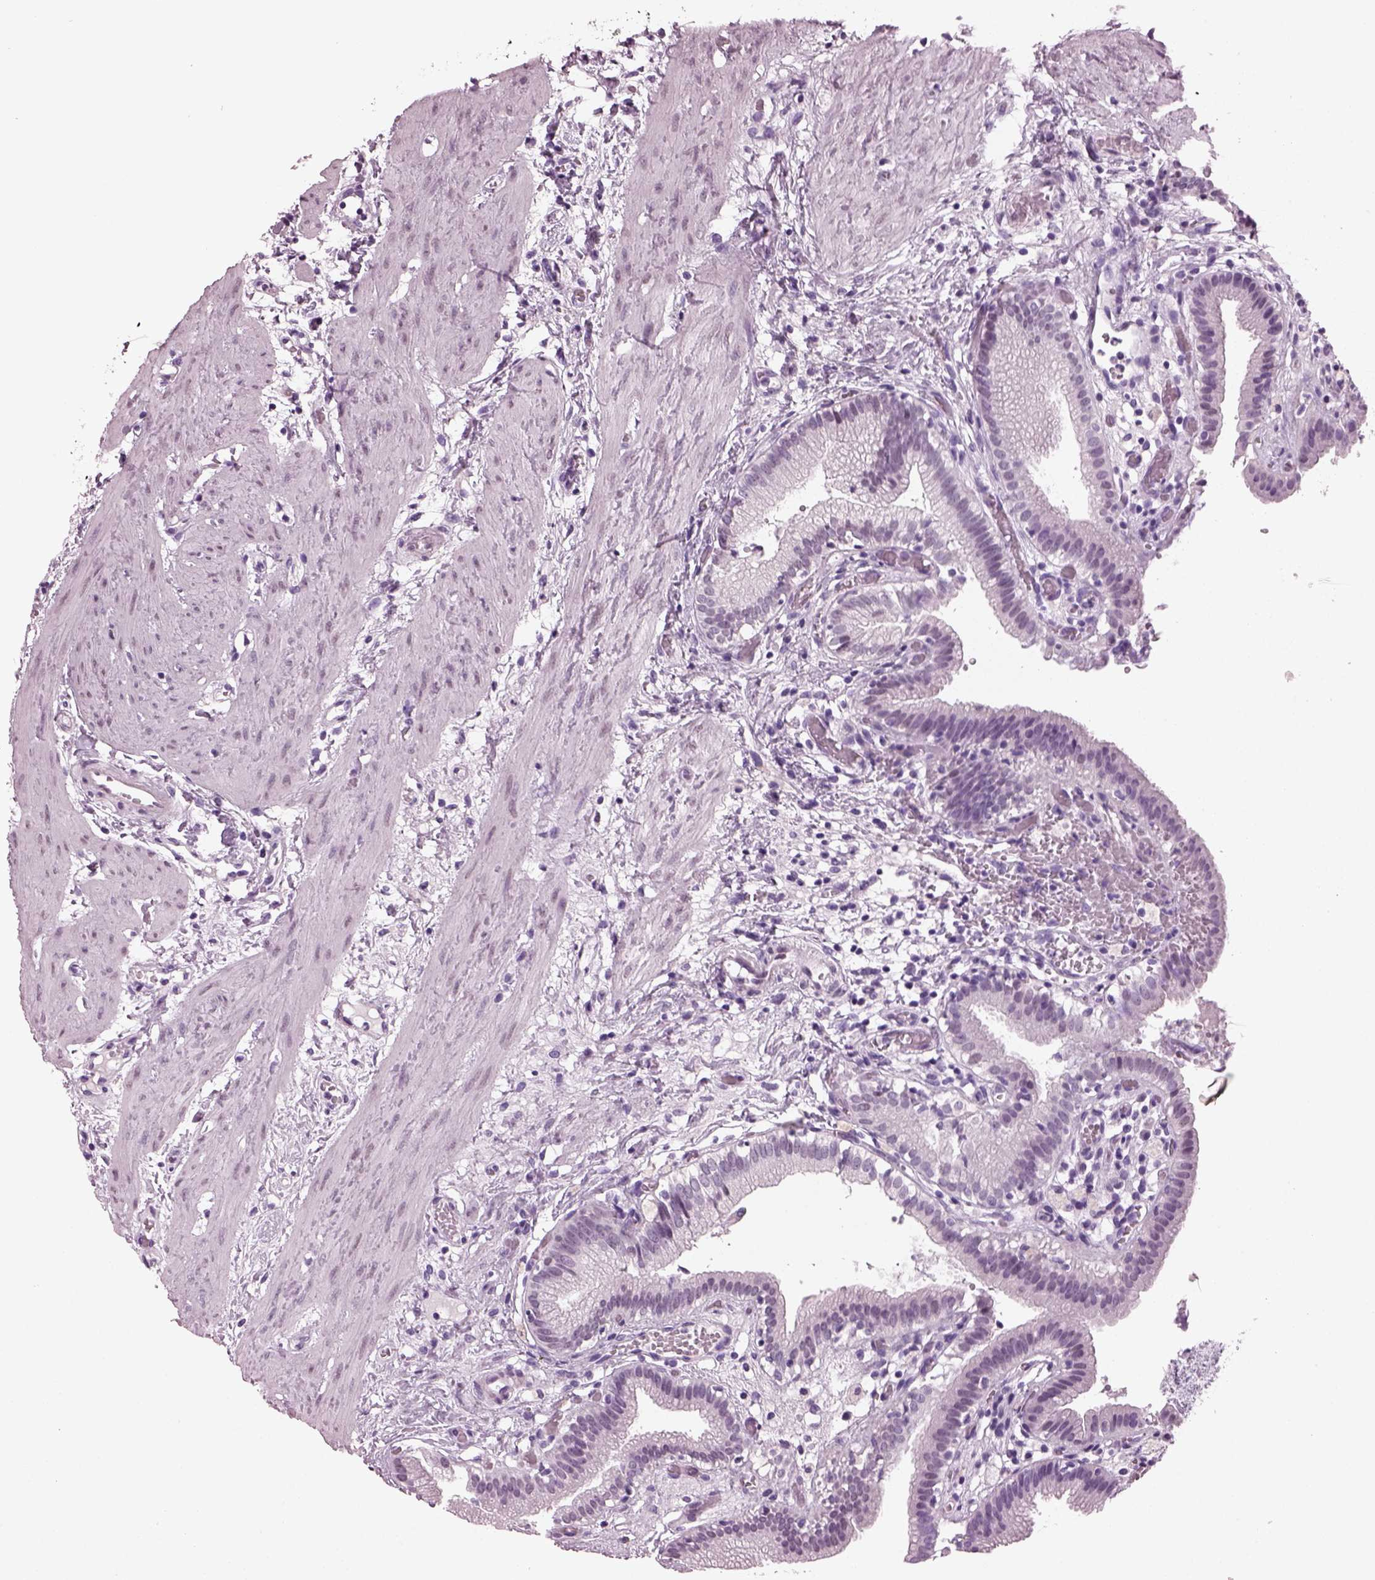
{"staining": {"intensity": "negative", "quantity": "none", "location": "none"}, "tissue": "gallbladder", "cell_type": "Glandular cells", "image_type": "normal", "snomed": [{"axis": "morphology", "description": "Normal tissue, NOS"}, {"axis": "topography", "description": "Gallbladder"}], "caption": "Normal gallbladder was stained to show a protein in brown. There is no significant positivity in glandular cells. (DAB (3,3'-diaminobenzidine) IHC visualized using brightfield microscopy, high magnification).", "gene": "KRTAP3", "patient": {"sex": "female", "age": 24}}